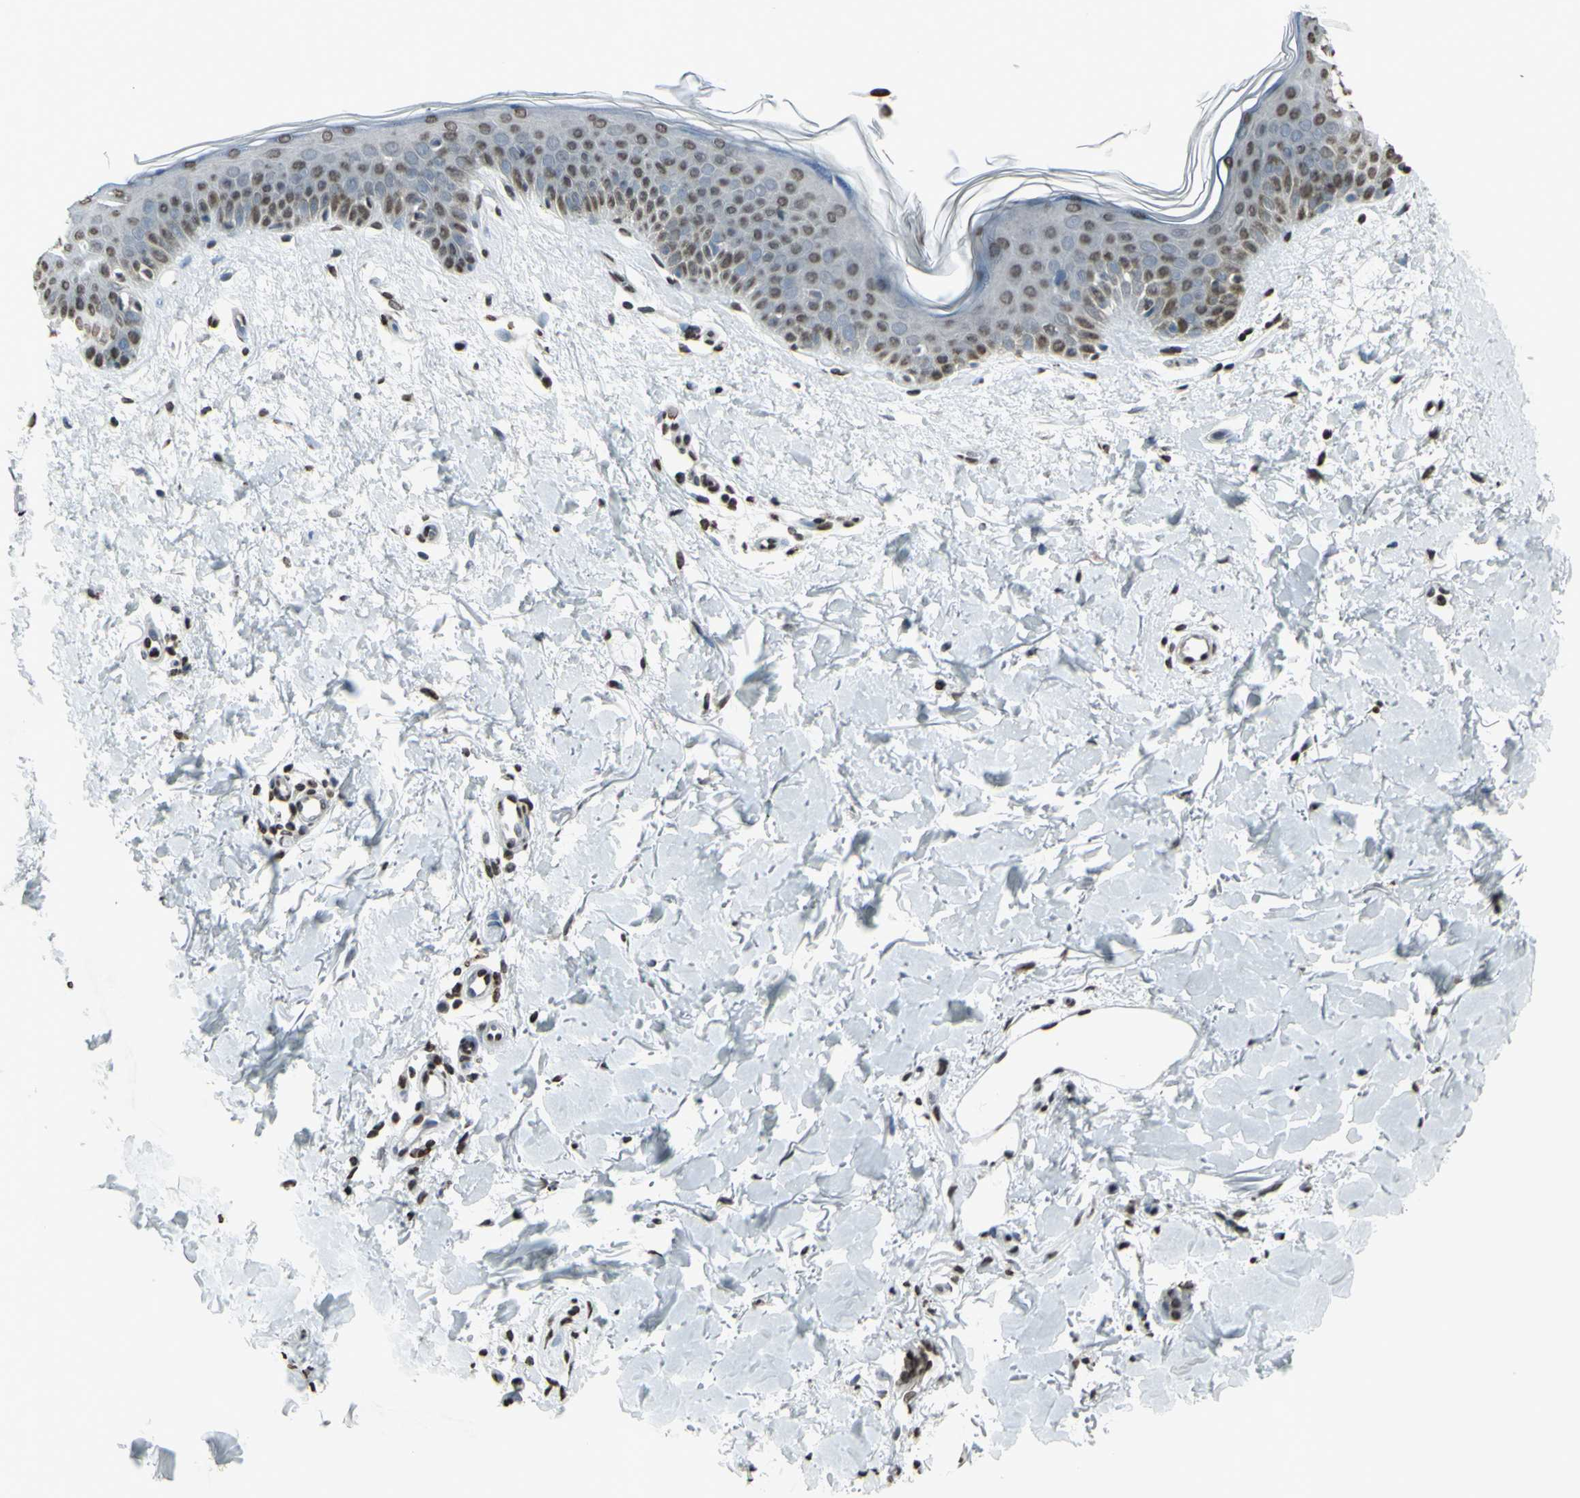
{"staining": {"intensity": "moderate", "quantity": ">75%", "location": "nuclear"}, "tissue": "skin", "cell_type": "Fibroblasts", "image_type": "normal", "snomed": [{"axis": "morphology", "description": "Normal tissue, NOS"}, {"axis": "topography", "description": "Skin"}], "caption": "IHC micrograph of normal skin: skin stained using immunohistochemistry exhibits medium levels of moderate protein expression localized specifically in the nuclear of fibroblasts, appearing as a nuclear brown color.", "gene": "CD79B", "patient": {"sex": "female", "age": 56}}